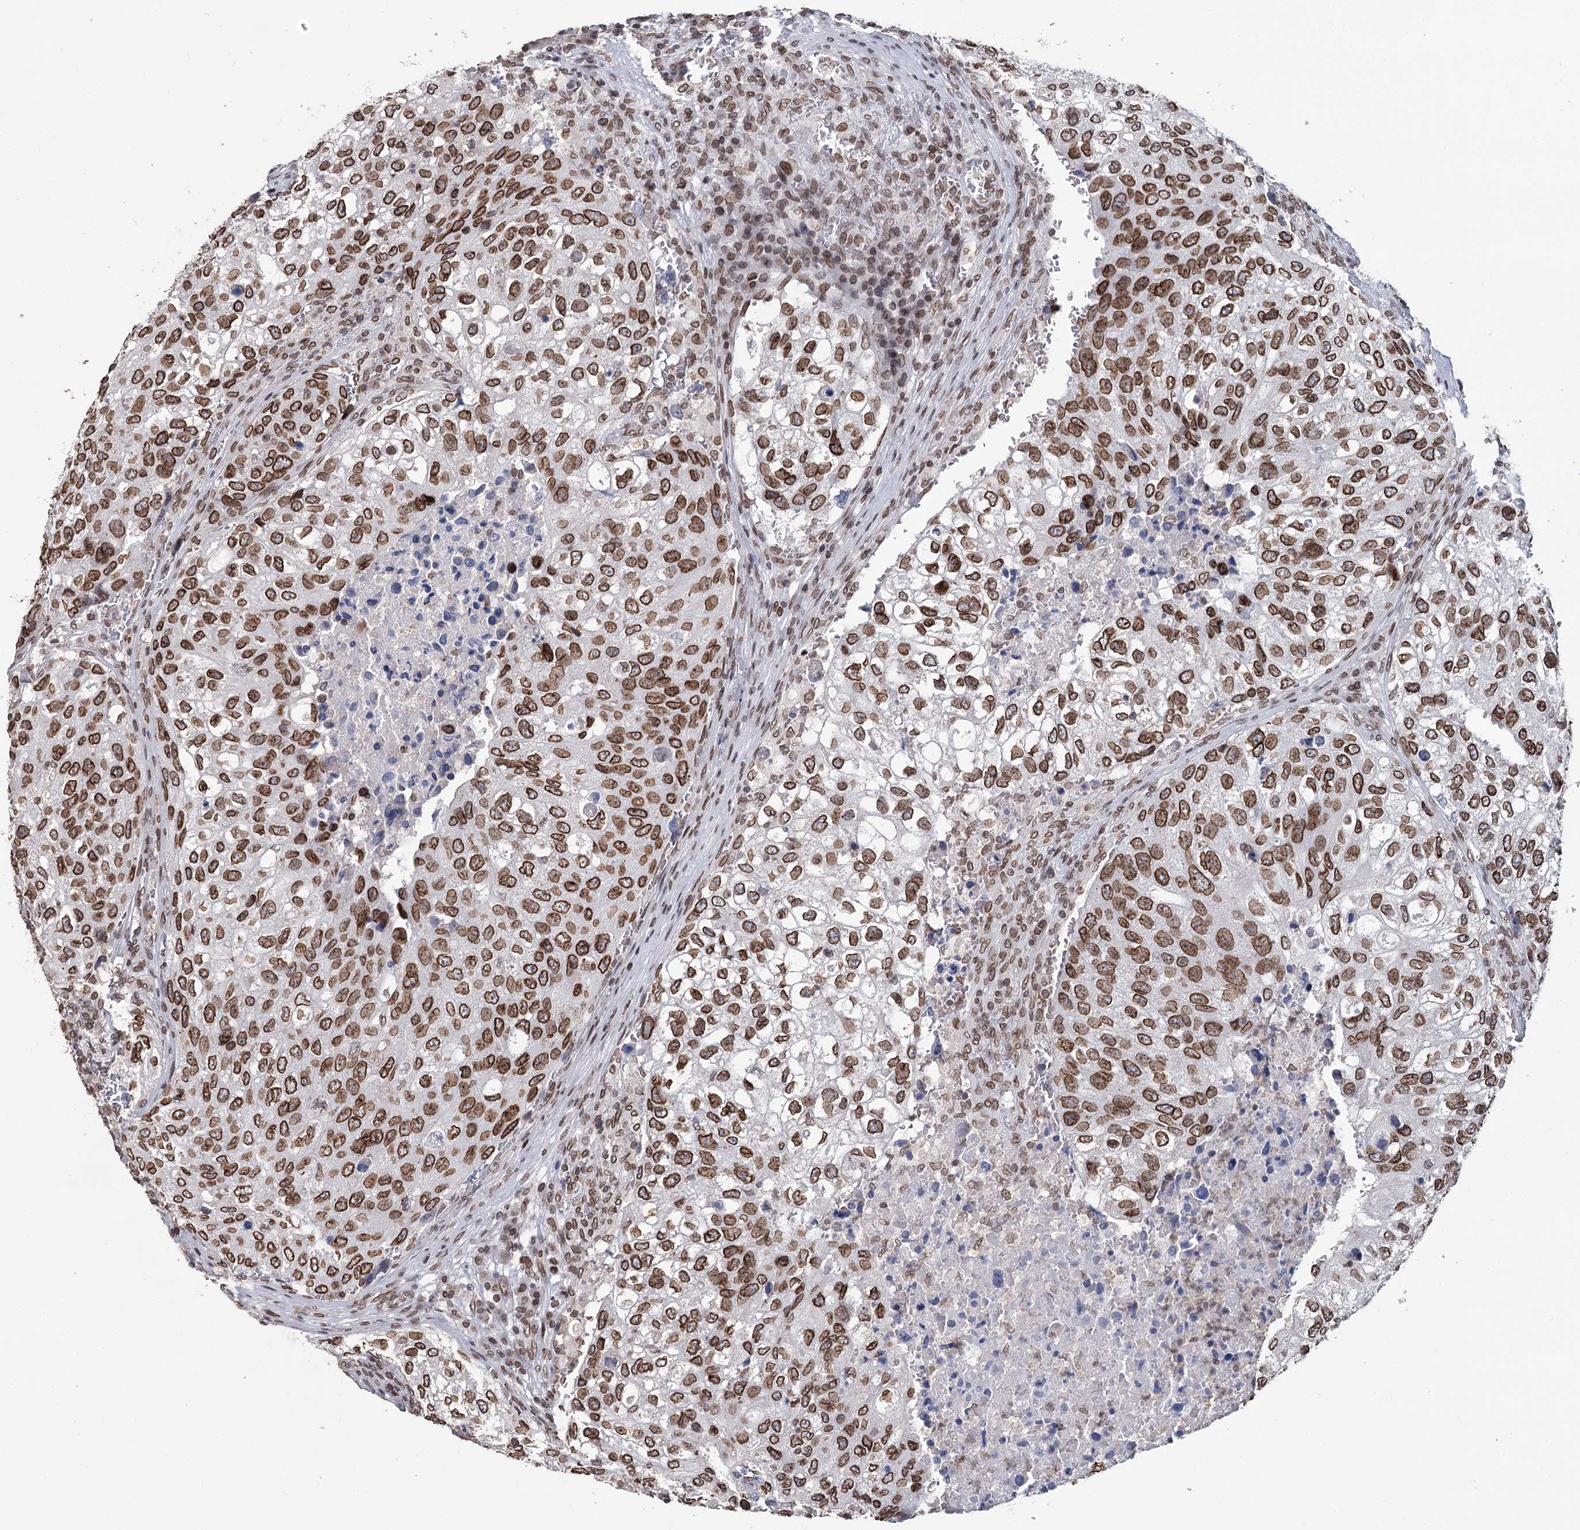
{"staining": {"intensity": "strong", "quantity": "25%-75%", "location": "cytoplasmic/membranous,nuclear"}, "tissue": "urothelial cancer", "cell_type": "Tumor cells", "image_type": "cancer", "snomed": [{"axis": "morphology", "description": "Urothelial carcinoma, High grade"}, {"axis": "topography", "description": "Lymph node"}, {"axis": "topography", "description": "Urinary bladder"}], "caption": "This is an image of immunohistochemistry (IHC) staining of high-grade urothelial carcinoma, which shows strong positivity in the cytoplasmic/membranous and nuclear of tumor cells.", "gene": "KIAA0930", "patient": {"sex": "male", "age": 51}}